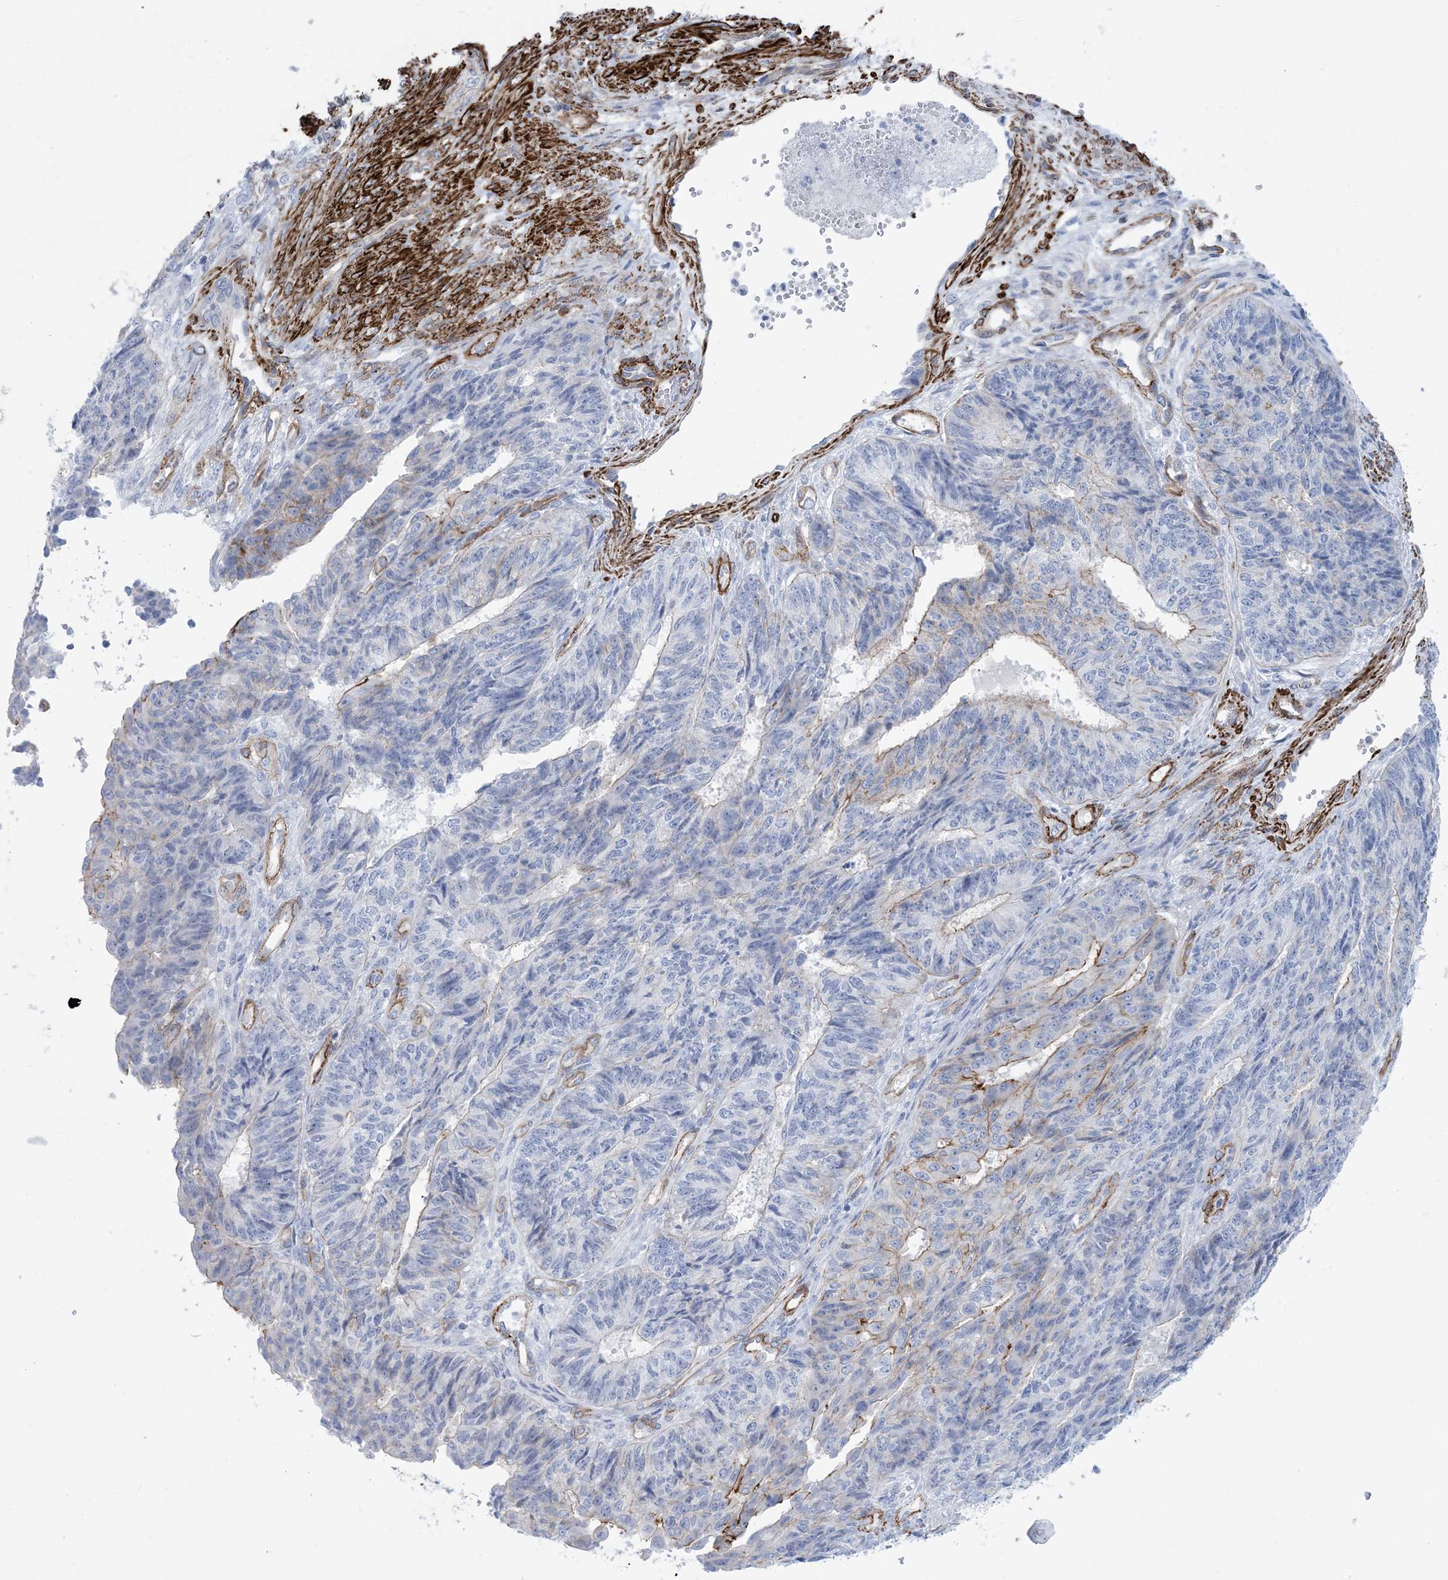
{"staining": {"intensity": "weak", "quantity": "<25%", "location": "cytoplasmic/membranous"}, "tissue": "endometrial cancer", "cell_type": "Tumor cells", "image_type": "cancer", "snomed": [{"axis": "morphology", "description": "Adenocarcinoma, NOS"}, {"axis": "topography", "description": "Endometrium"}], "caption": "Tumor cells show no significant staining in endometrial adenocarcinoma. The staining was performed using DAB (3,3'-diaminobenzidine) to visualize the protein expression in brown, while the nuclei were stained in blue with hematoxylin (Magnification: 20x).", "gene": "SHANK1", "patient": {"sex": "female", "age": 32}}